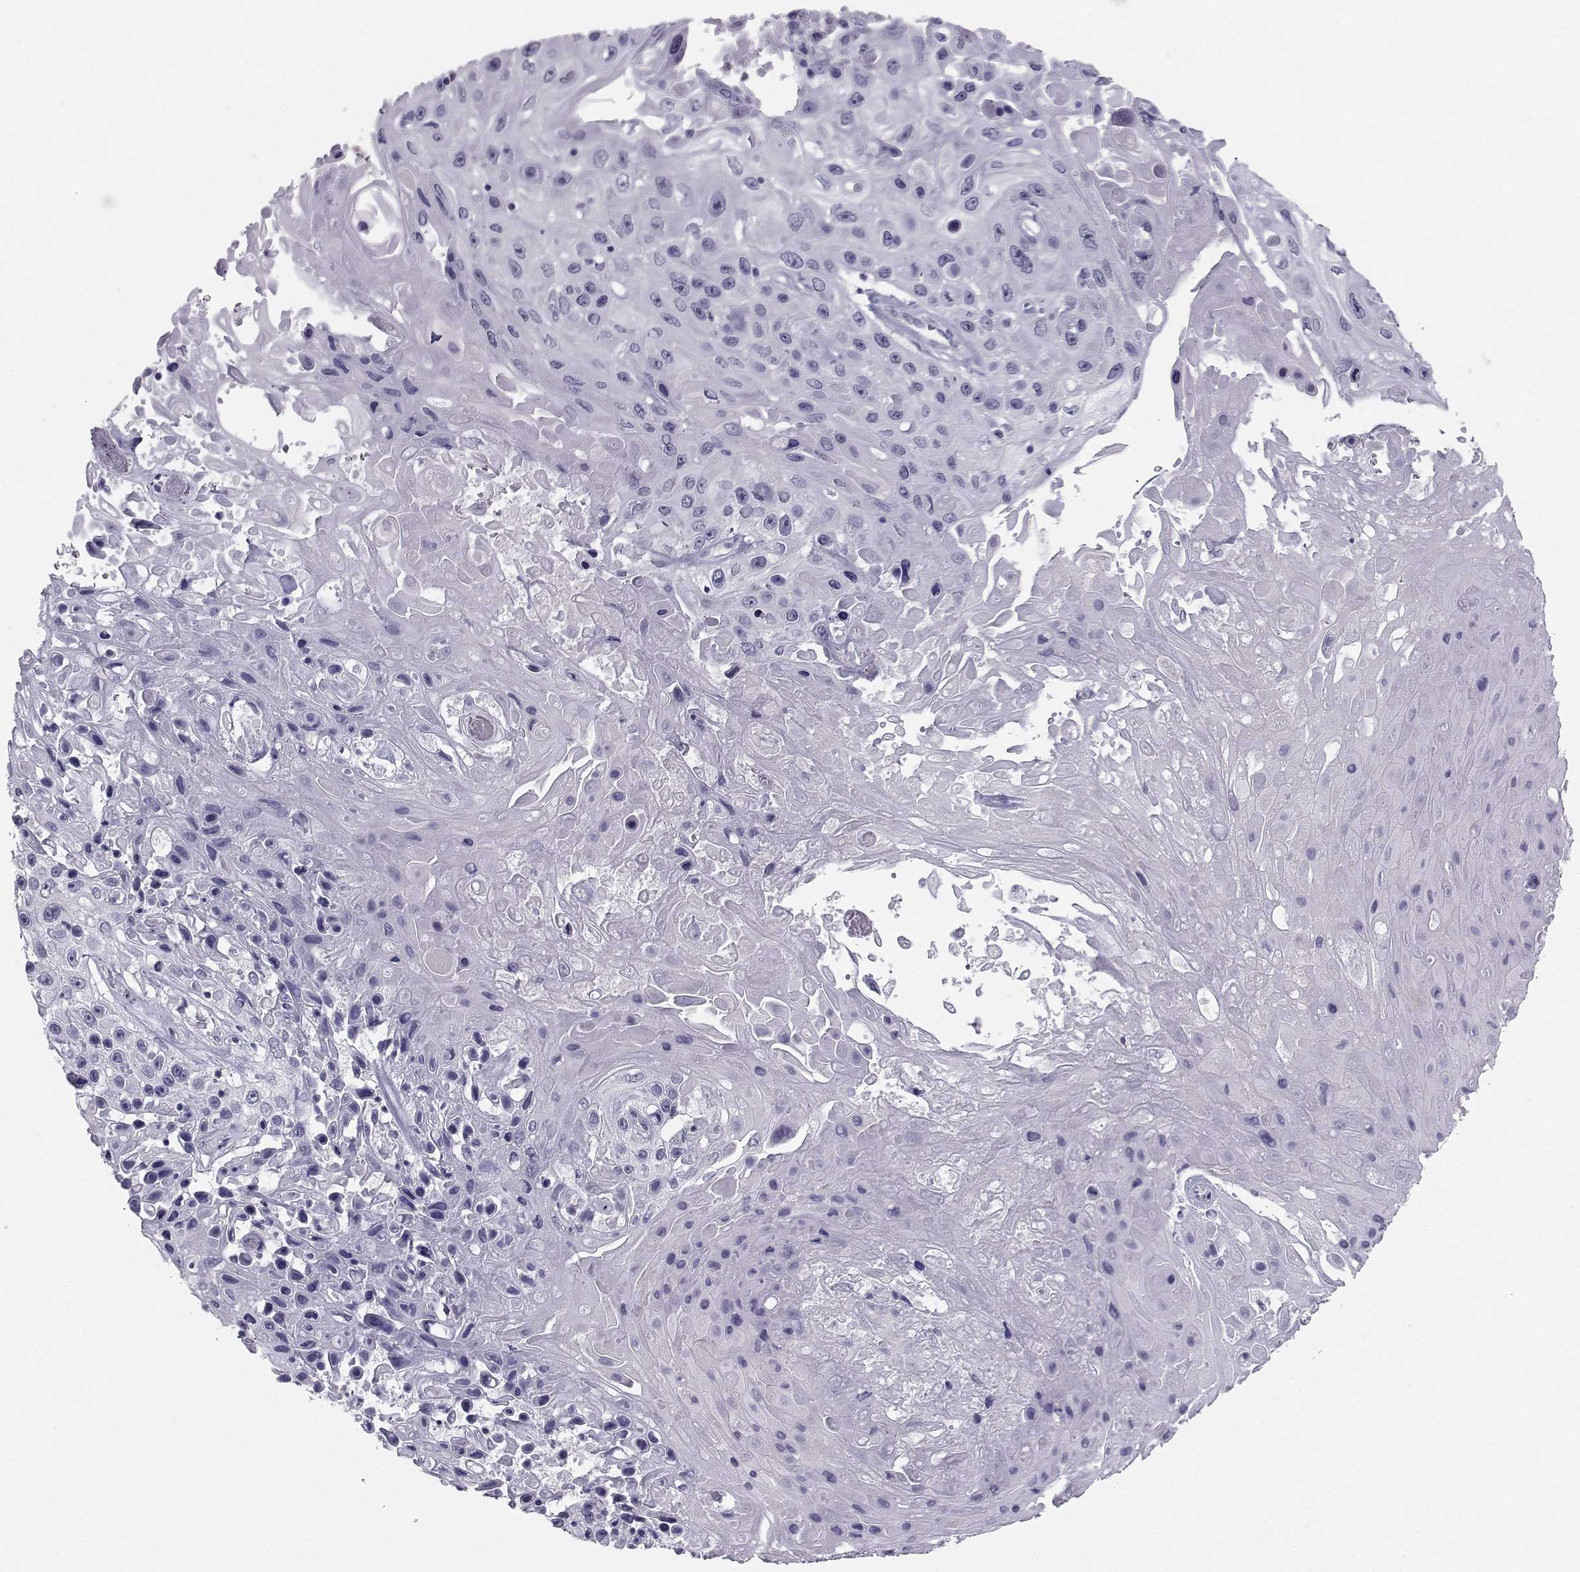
{"staining": {"intensity": "negative", "quantity": "none", "location": "none"}, "tissue": "skin cancer", "cell_type": "Tumor cells", "image_type": "cancer", "snomed": [{"axis": "morphology", "description": "Squamous cell carcinoma, NOS"}, {"axis": "topography", "description": "Skin"}], "caption": "Immunohistochemistry micrograph of neoplastic tissue: human skin cancer (squamous cell carcinoma) stained with DAB demonstrates no significant protein staining in tumor cells. Brightfield microscopy of immunohistochemistry stained with DAB (3,3'-diaminobenzidine) (brown) and hematoxylin (blue), captured at high magnification.", "gene": "SPDYE4", "patient": {"sex": "male", "age": 82}}